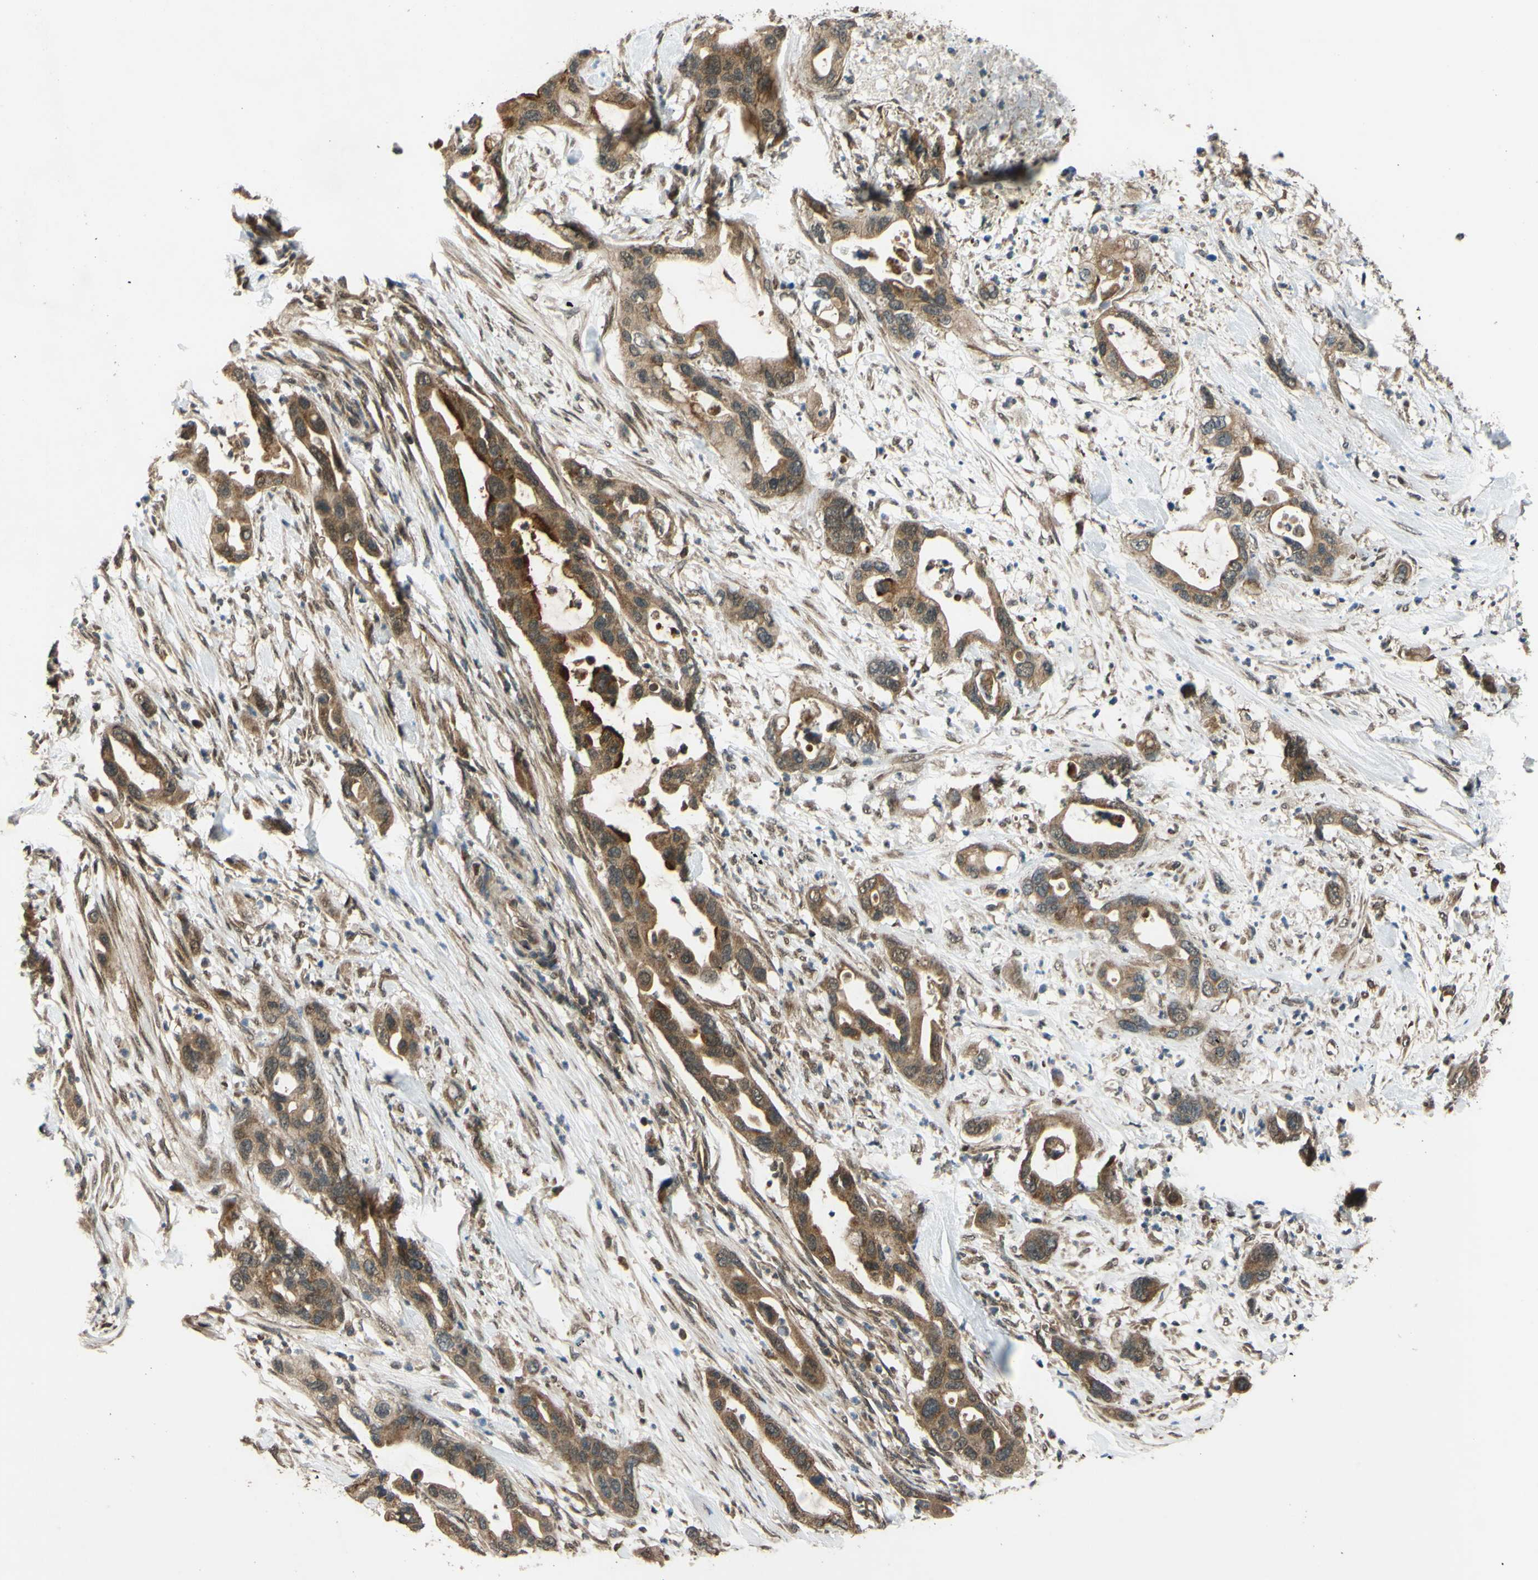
{"staining": {"intensity": "moderate", "quantity": ">75%", "location": "cytoplasmic/membranous"}, "tissue": "pancreatic cancer", "cell_type": "Tumor cells", "image_type": "cancer", "snomed": [{"axis": "morphology", "description": "Adenocarcinoma, NOS"}, {"axis": "topography", "description": "Pancreas"}], "caption": "Immunohistochemistry micrograph of neoplastic tissue: adenocarcinoma (pancreatic) stained using immunohistochemistry (IHC) exhibits medium levels of moderate protein expression localized specifically in the cytoplasmic/membranous of tumor cells, appearing as a cytoplasmic/membranous brown color.", "gene": "ABCC8", "patient": {"sex": "female", "age": 71}}